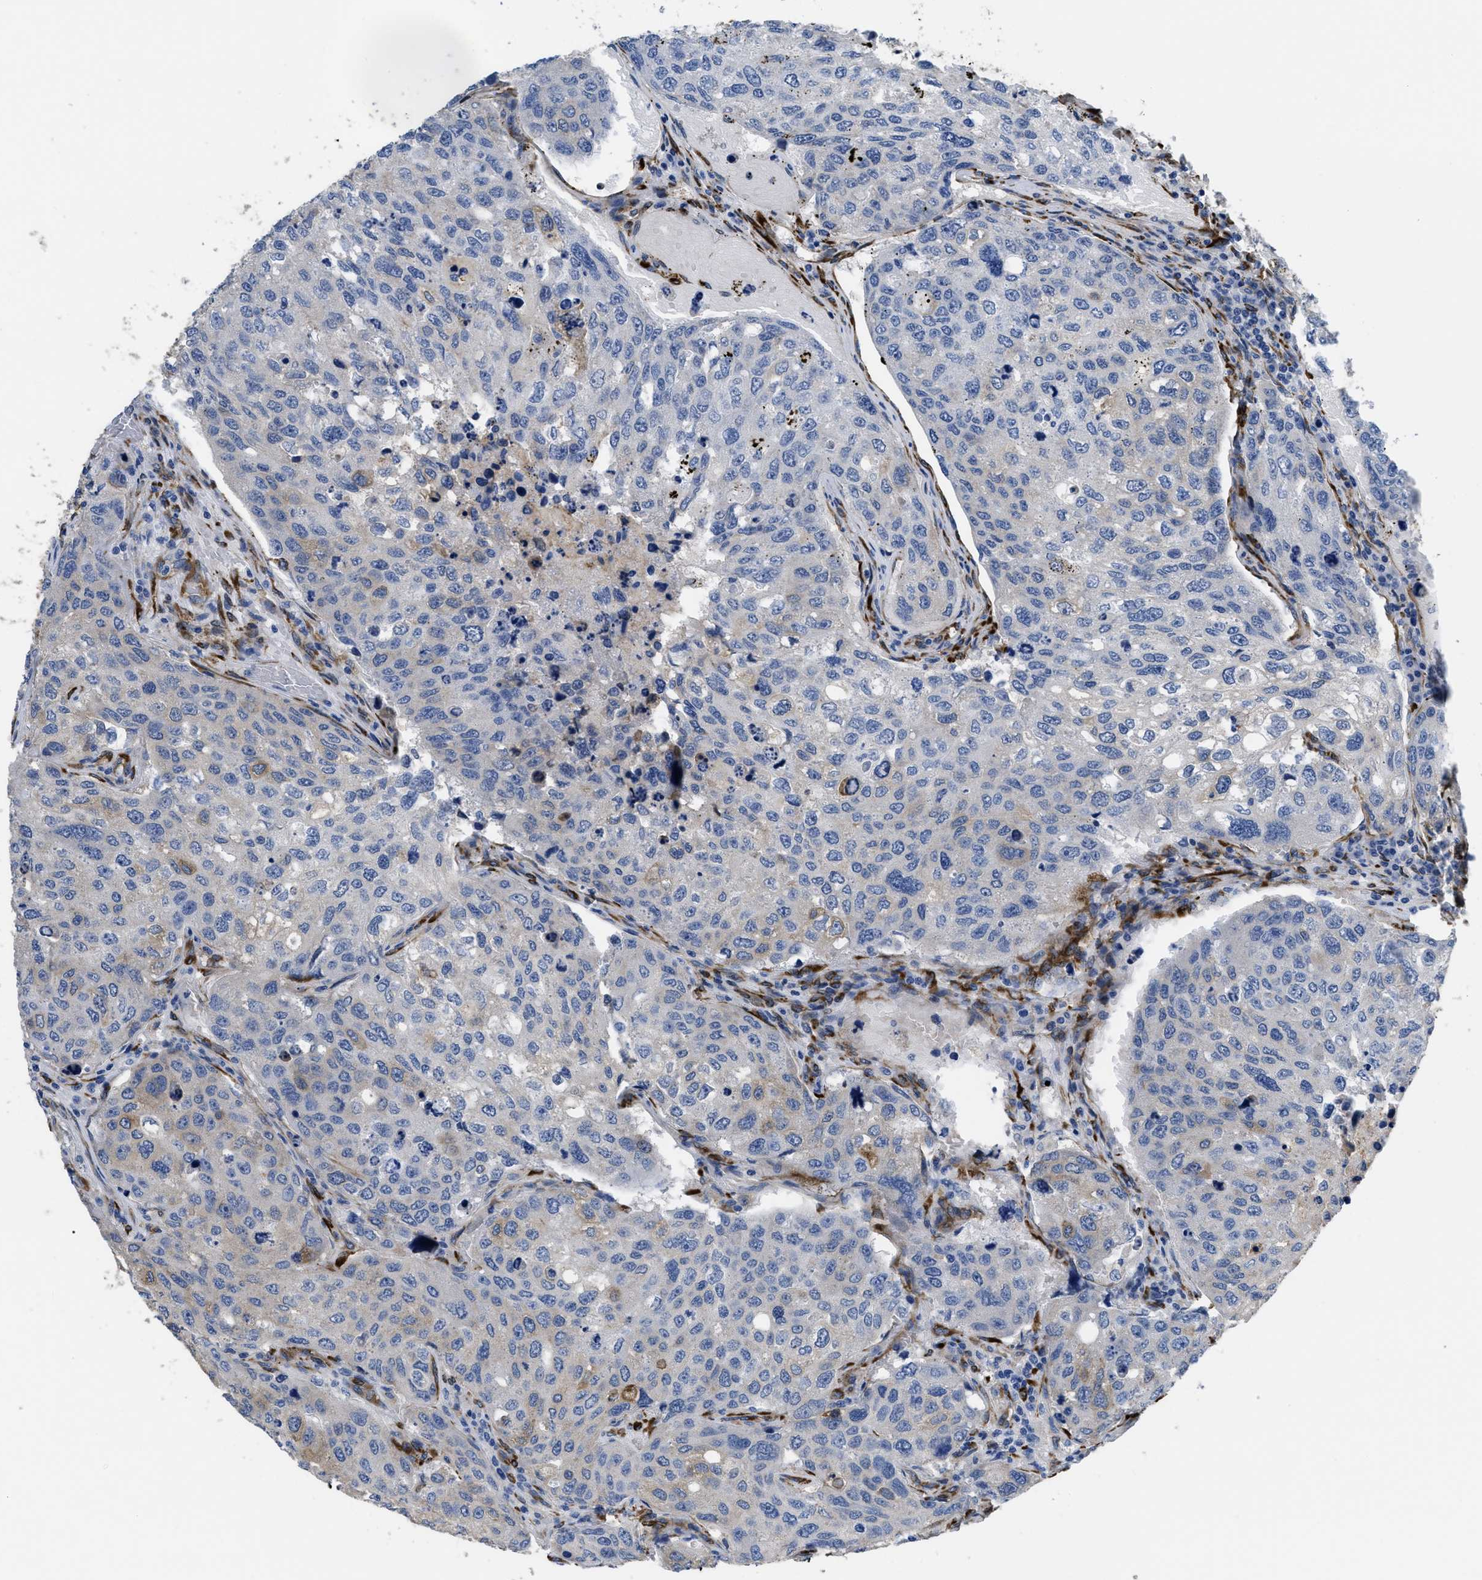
{"staining": {"intensity": "negative", "quantity": "none", "location": "none"}, "tissue": "urothelial cancer", "cell_type": "Tumor cells", "image_type": "cancer", "snomed": [{"axis": "morphology", "description": "Urothelial carcinoma, High grade"}, {"axis": "topography", "description": "Lymph node"}, {"axis": "topography", "description": "Urinary bladder"}], "caption": "A micrograph of urothelial cancer stained for a protein exhibits no brown staining in tumor cells.", "gene": "SQLE", "patient": {"sex": "male", "age": 51}}